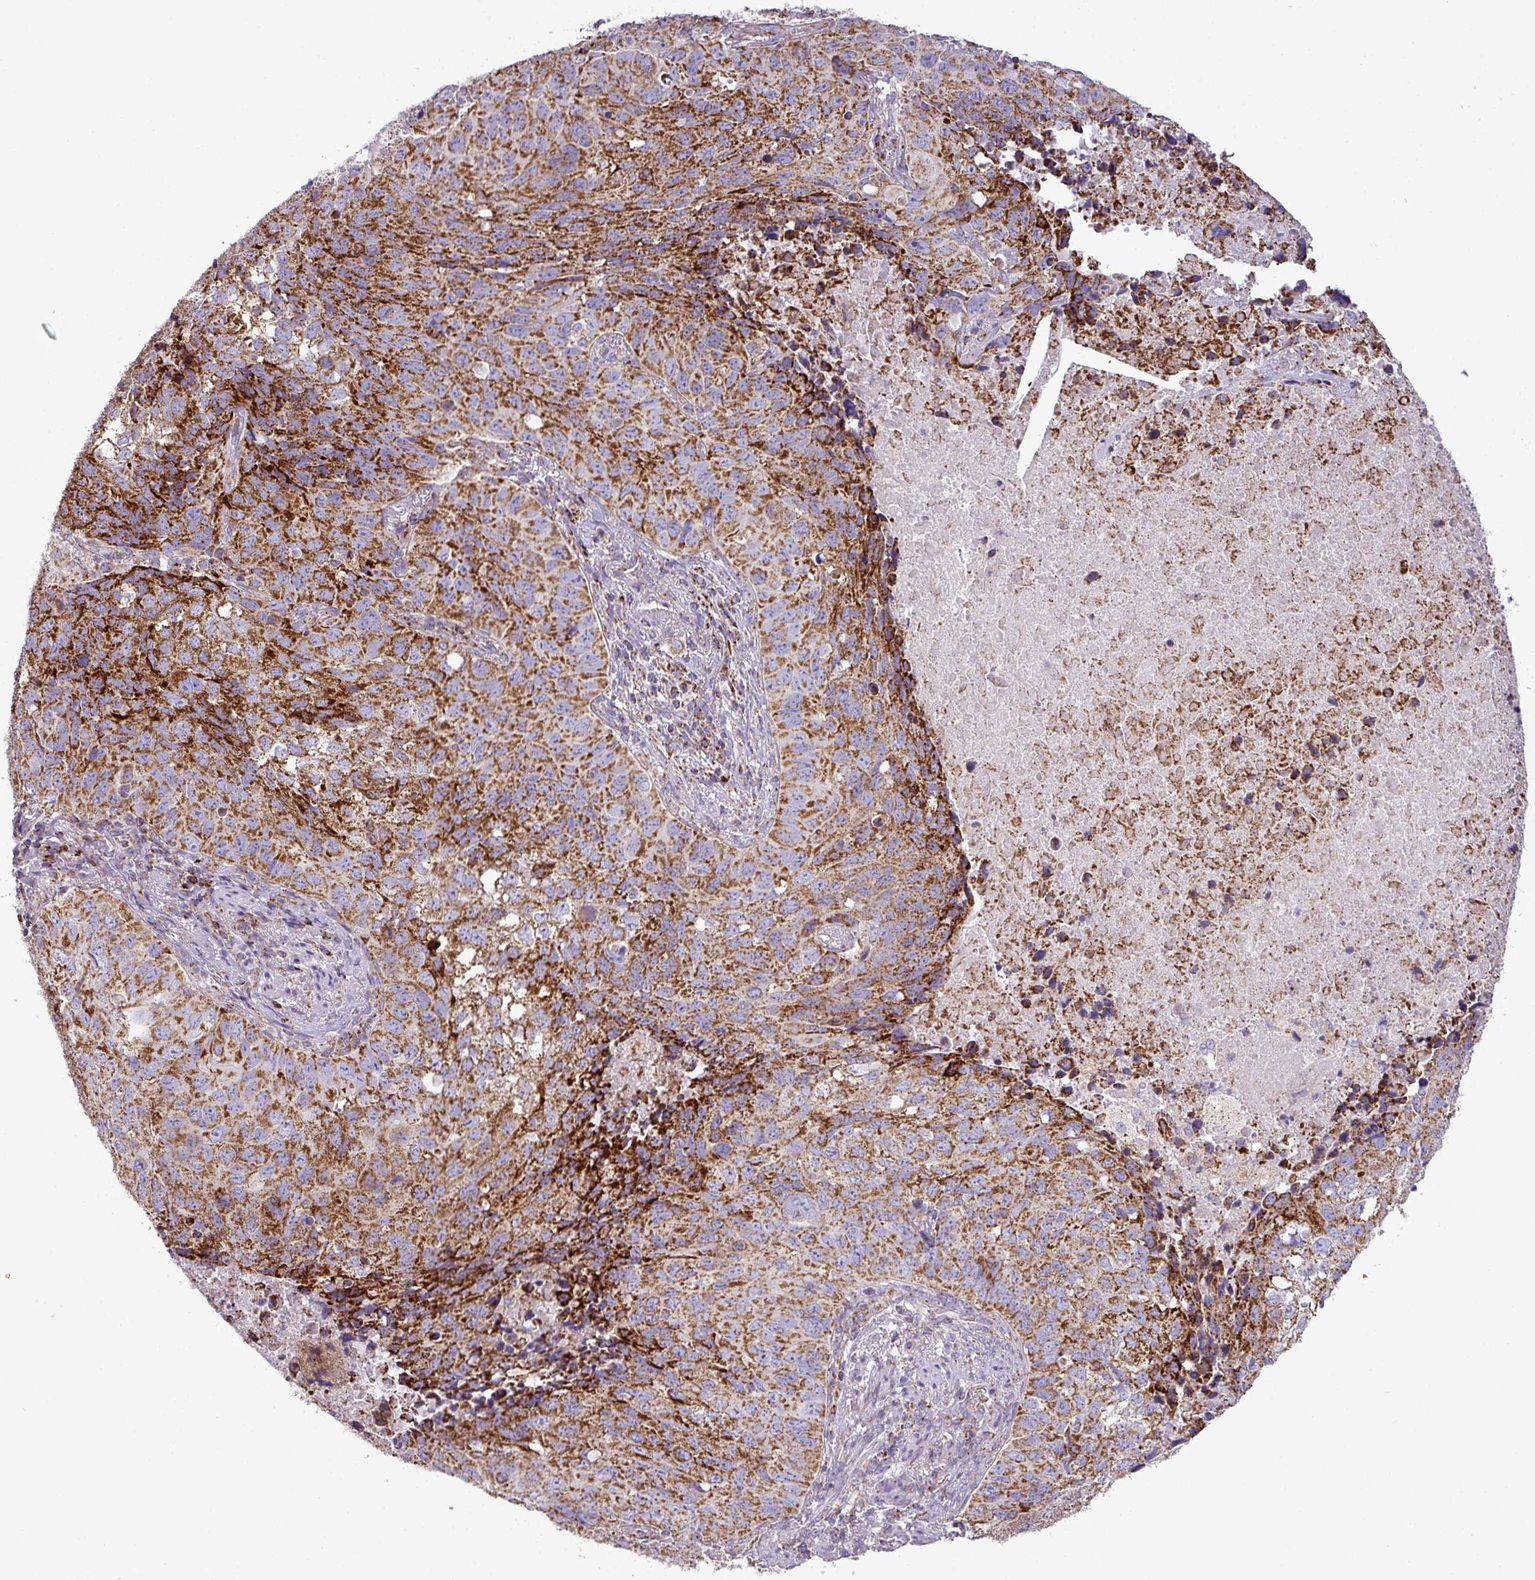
{"staining": {"intensity": "strong", "quantity": ">75%", "location": "cytoplasmic/membranous"}, "tissue": "lung cancer", "cell_type": "Tumor cells", "image_type": "cancer", "snomed": [{"axis": "morphology", "description": "Squamous cell carcinoma, NOS"}, {"axis": "topography", "description": "Lung"}], "caption": "Human lung squamous cell carcinoma stained for a protein (brown) exhibits strong cytoplasmic/membranous positive expression in approximately >75% of tumor cells.", "gene": "ZNF81", "patient": {"sex": "male", "age": 60}}